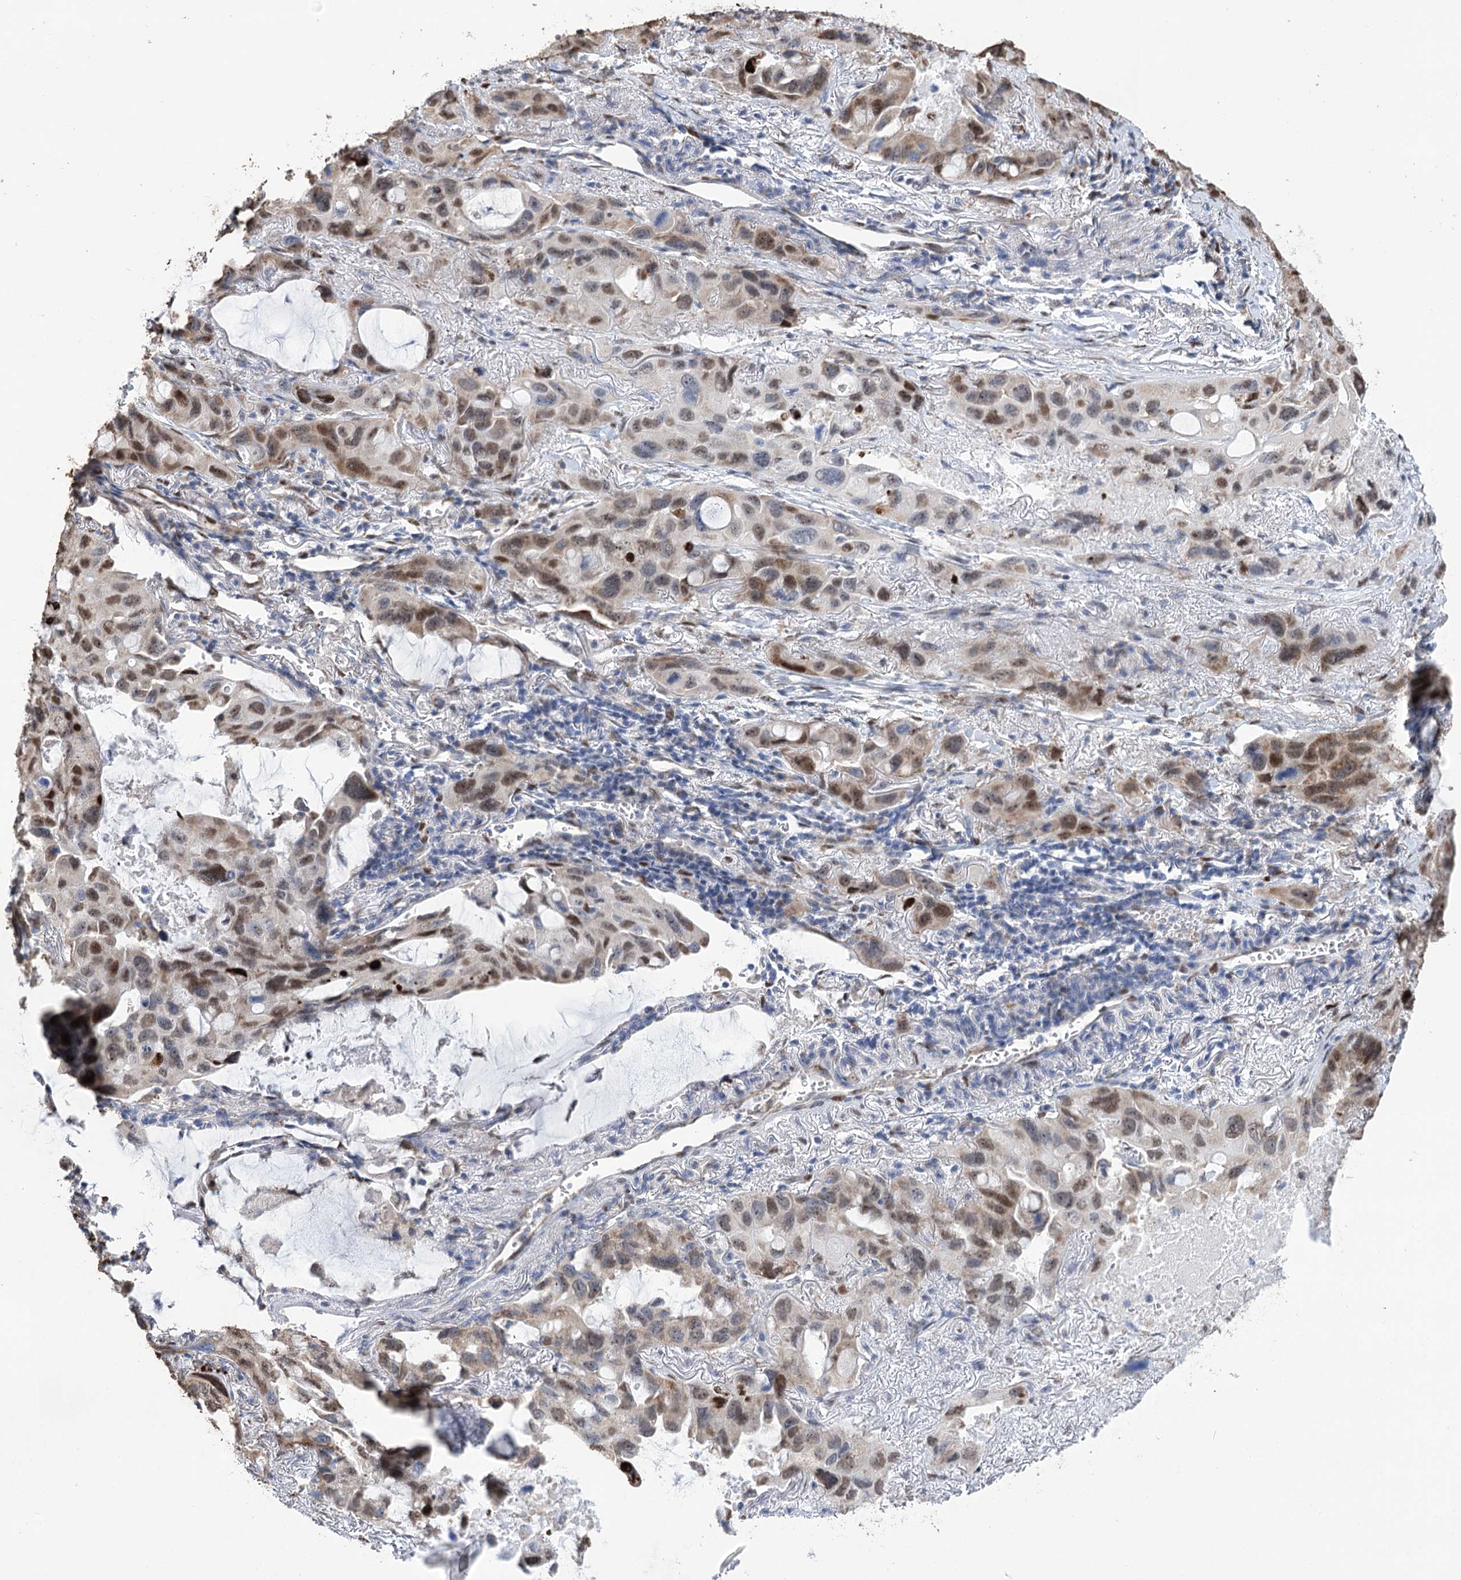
{"staining": {"intensity": "moderate", "quantity": "25%-75%", "location": "cytoplasmic/membranous,nuclear"}, "tissue": "lung cancer", "cell_type": "Tumor cells", "image_type": "cancer", "snomed": [{"axis": "morphology", "description": "Squamous cell carcinoma, NOS"}, {"axis": "topography", "description": "Lung"}], "caption": "Protein expression analysis of human squamous cell carcinoma (lung) reveals moderate cytoplasmic/membranous and nuclear expression in about 25%-75% of tumor cells. (DAB IHC, brown staining for protein, blue staining for nuclei).", "gene": "NFU1", "patient": {"sex": "female", "age": 73}}